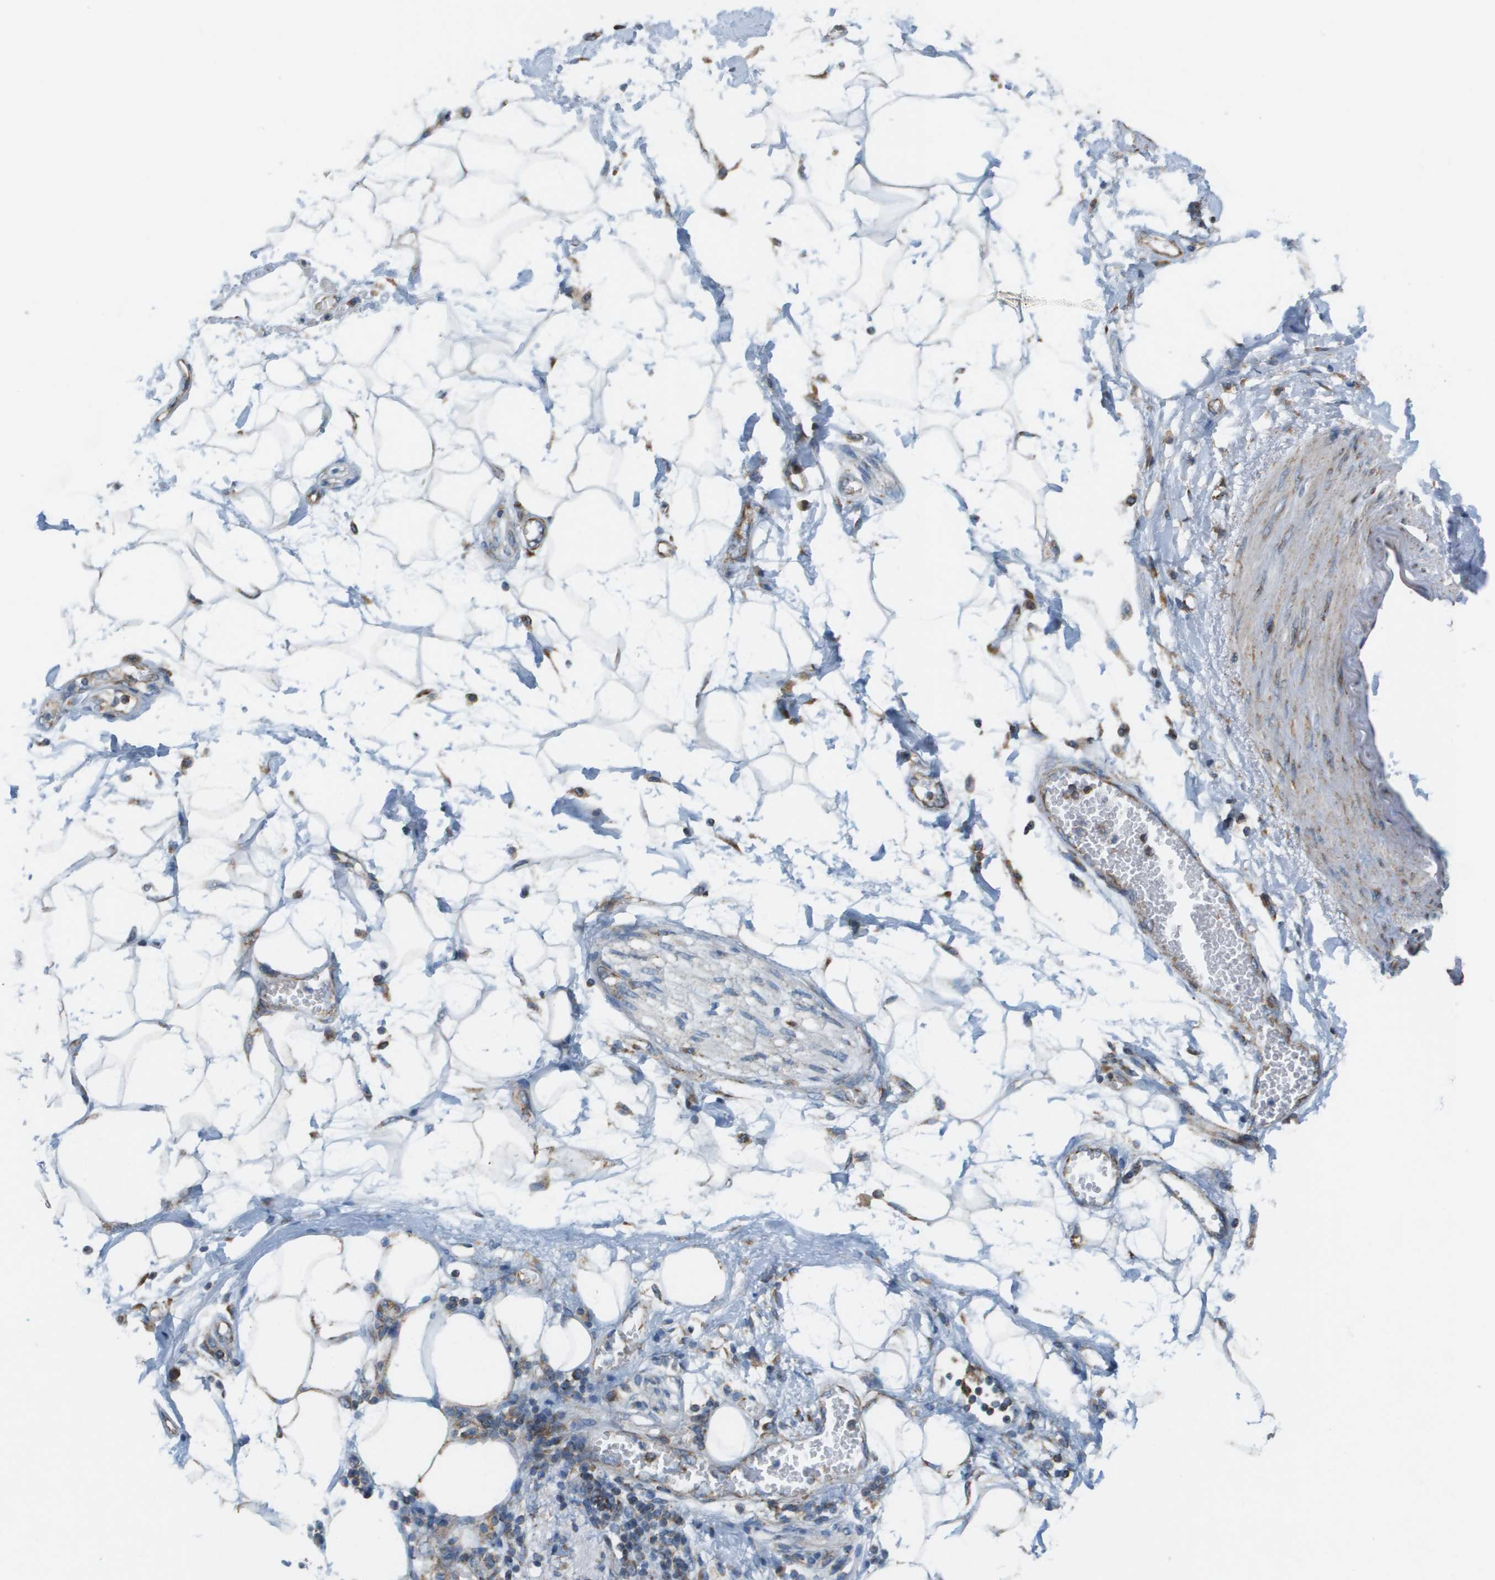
{"staining": {"intensity": "negative", "quantity": "none", "location": "none"}, "tissue": "adipose tissue", "cell_type": "Adipocytes", "image_type": "normal", "snomed": [{"axis": "morphology", "description": "Normal tissue, NOS"}, {"axis": "morphology", "description": "Adenocarcinoma, NOS"}, {"axis": "topography", "description": "Duodenum"}, {"axis": "topography", "description": "Peripheral nerve tissue"}], "caption": "An immunohistochemistry image of normal adipose tissue is shown. There is no staining in adipocytes of adipose tissue. Nuclei are stained in blue.", "gene": "TAOK3", "patient": {"sex": "female", "age": 60}}